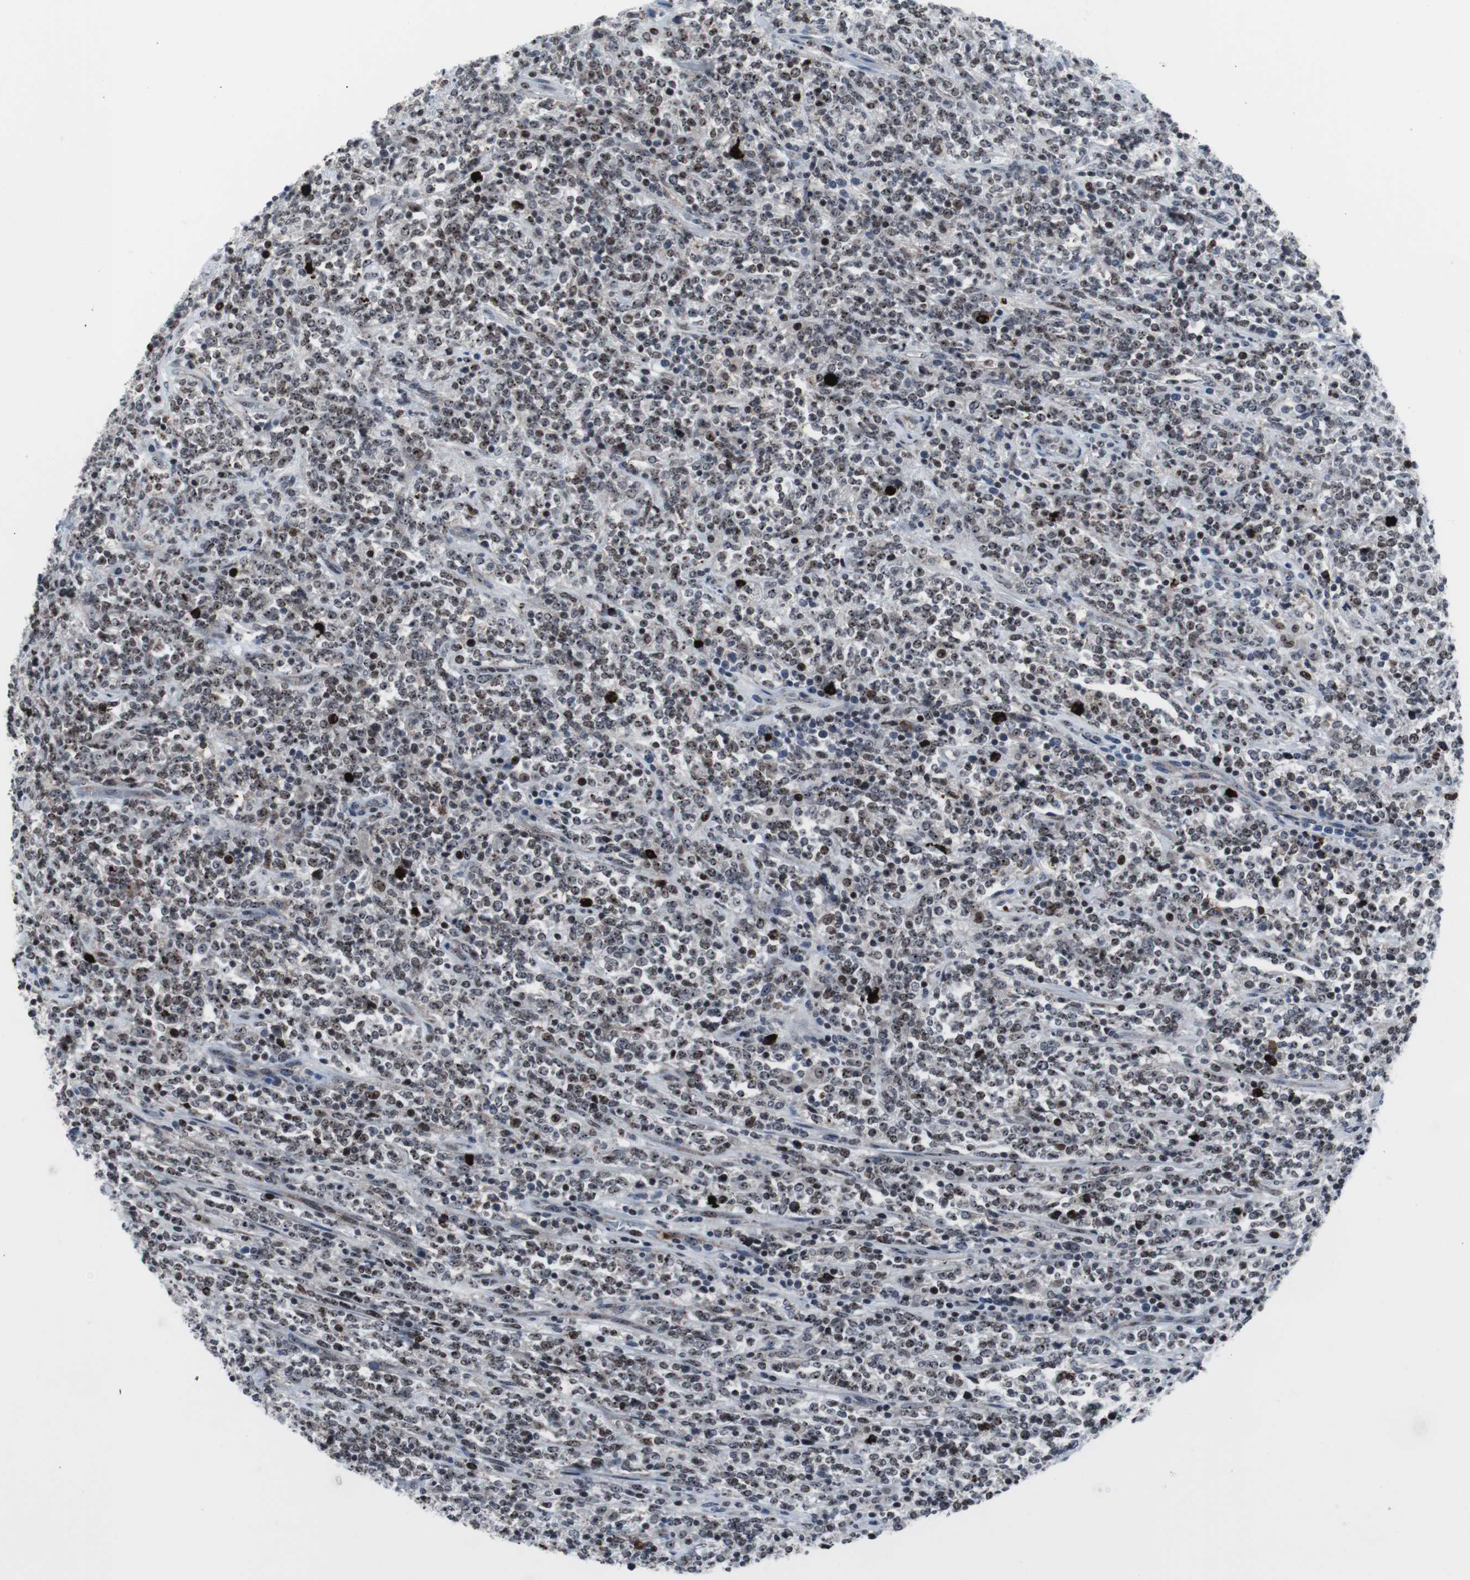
{"staining": {"intensity": "weak", "quantity": ">75%", "location": "nuclear"}, "tissue": "lymphoma", "cell_type": "Tumor cells", "image_type": "cancer", "snomed": [{"axis": "morphology", "description": "Malignant lymphoma, non-Hodgkin's type, High grade"}, {"axis": "topography", "description": "Soft tissue"}], "caption": "Tumor cells exhibit weak nuclear positivity in approximately >75% of cells in malignant lymphoma, non-Hodgkin's type (high-grade). Ihc stains the protein of interest in brown and the nuclei are stained blue.", "gene": "DOK1", "patient": {"sex": "male", "age": 18}}